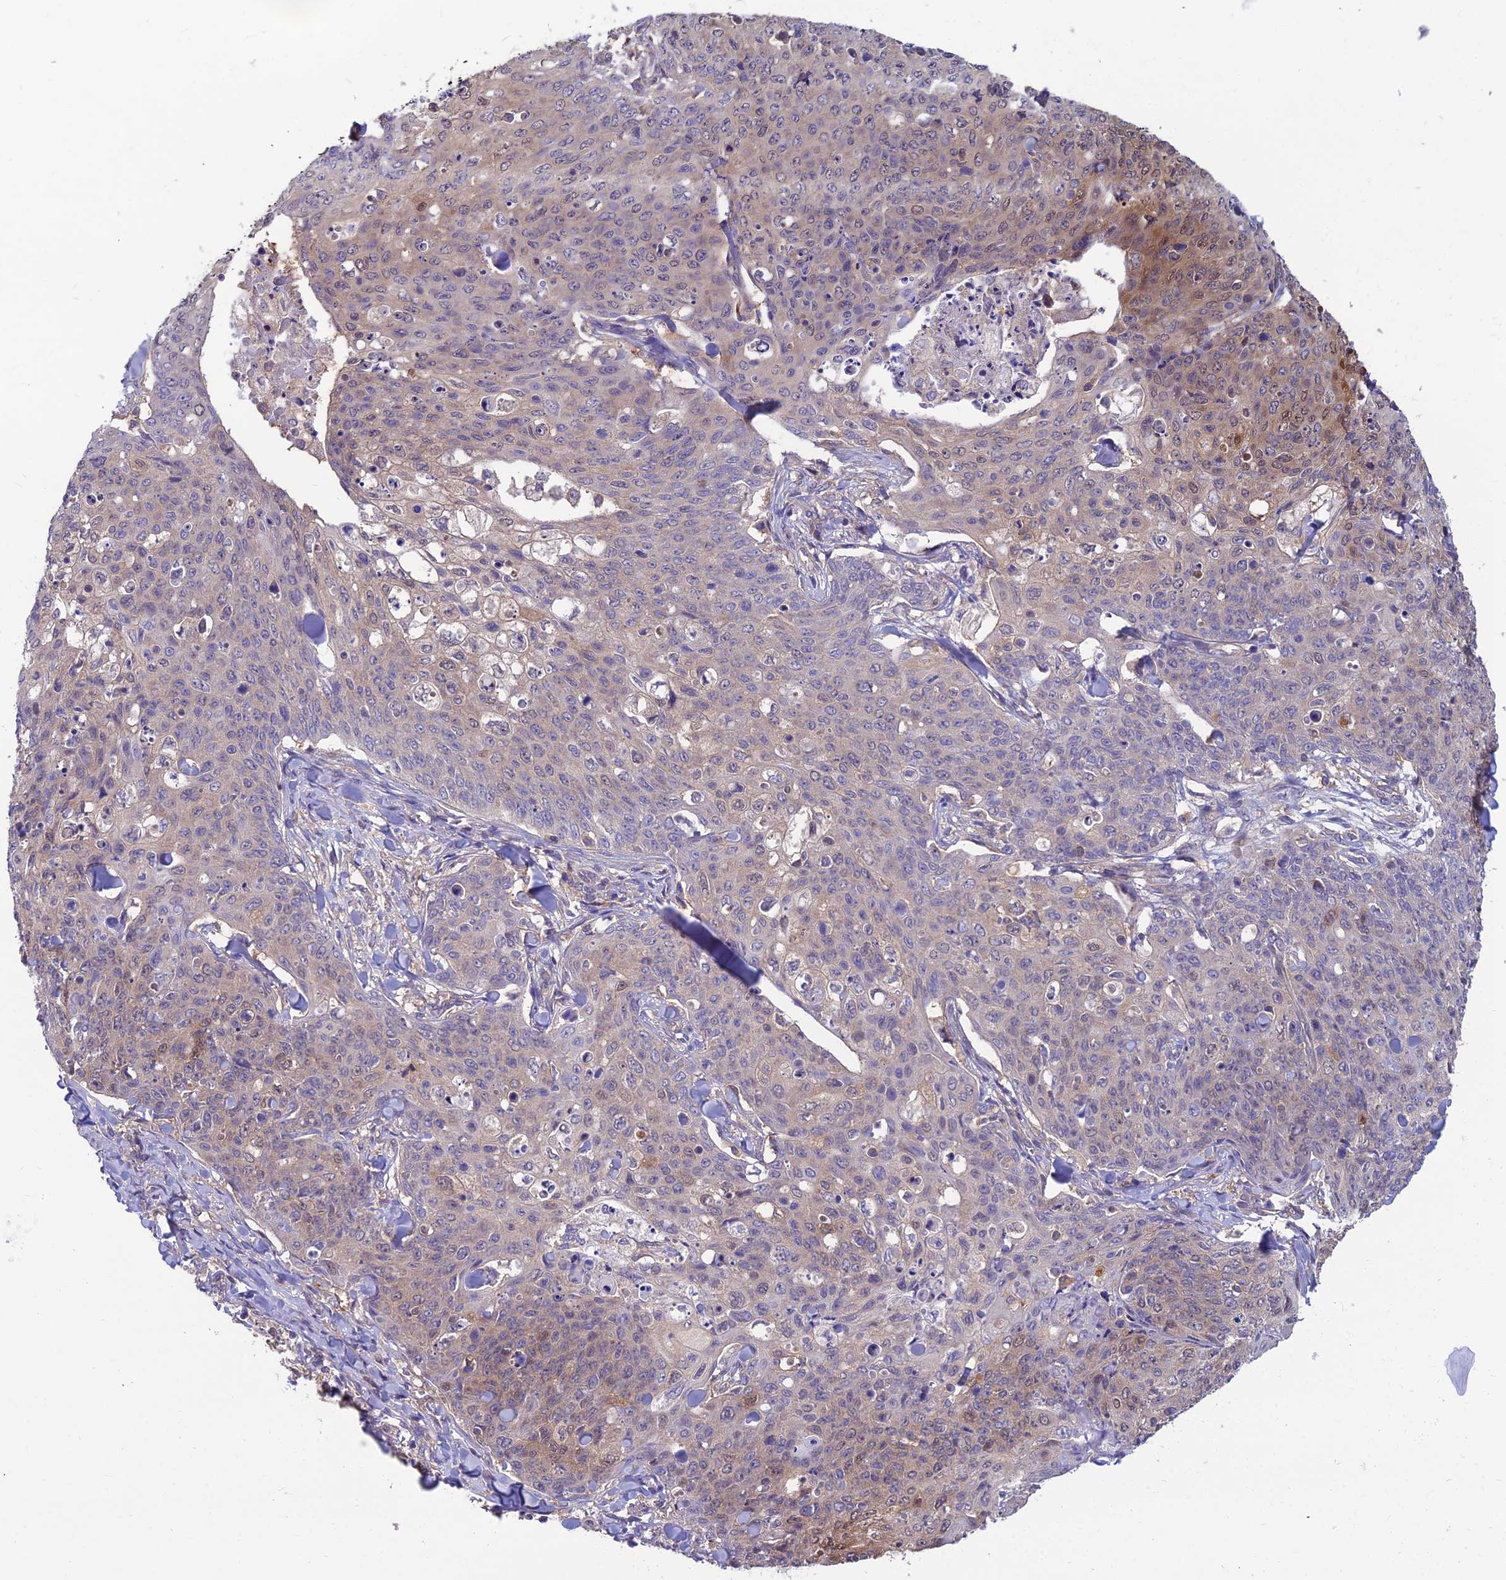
{"staining": {"intensity": "moderate", "quantity": "<25%", "location": "cytoplasmic/membranous,nuclear"}, "tissue": "skin cancer", "cell_type": "Tumor cells", "image_type": "cancer", "snomed": [{"axis": "morphology", "description": "Squamous cell carcinoma, NOS"}, {"axis": "topography", "description": "Skin"}, {"axis": "topography", "description": "Vulva"}], "caption": "Moderate cytoplasmic/membranous and nuclear expression for a protein is seen in about <25% of tumor cells of skin squamous cell carcinoma using immunohistochemistry (IHC).", "gene": "MVD", "patient": {"sex": "female", "age": 85}}